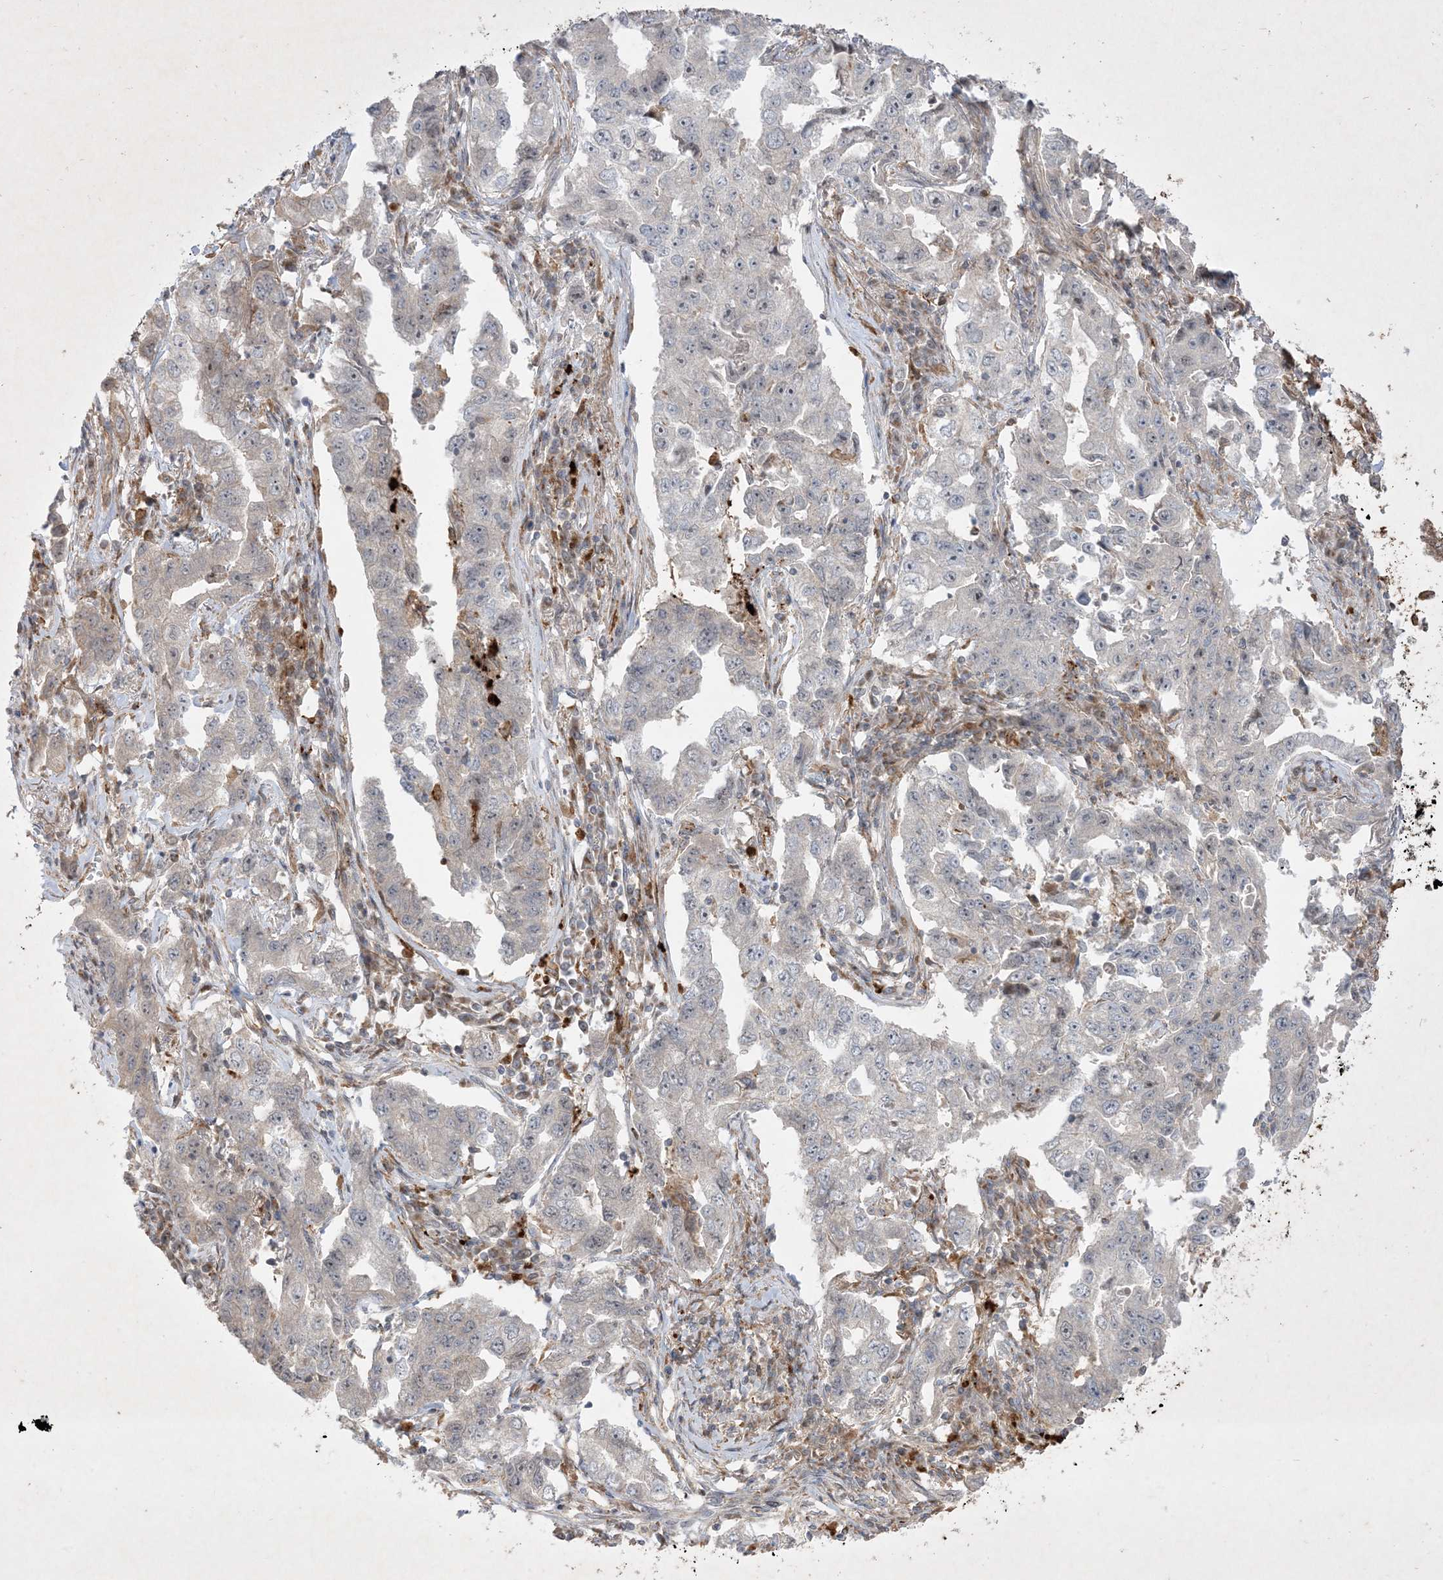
{"staining": {"intensity": "negative", "quantity": "none", "location": "none"}, "tissue": "lung cancer", "cell_type": "Tumor cells", "image_type": "cancer", "snomed": [{"axis": "morphology", "description": "Adenocarcinoma, NOS"}, {"axis": "topography", "description": "Lung"}], "caption": "Human adenocarcinoma (lung) stained for a protein using immunohistochemistry (IHC) displays no expression in tumor cells.", "gene": "IFT57", "patient": {"sex": "female", "age": 51}}